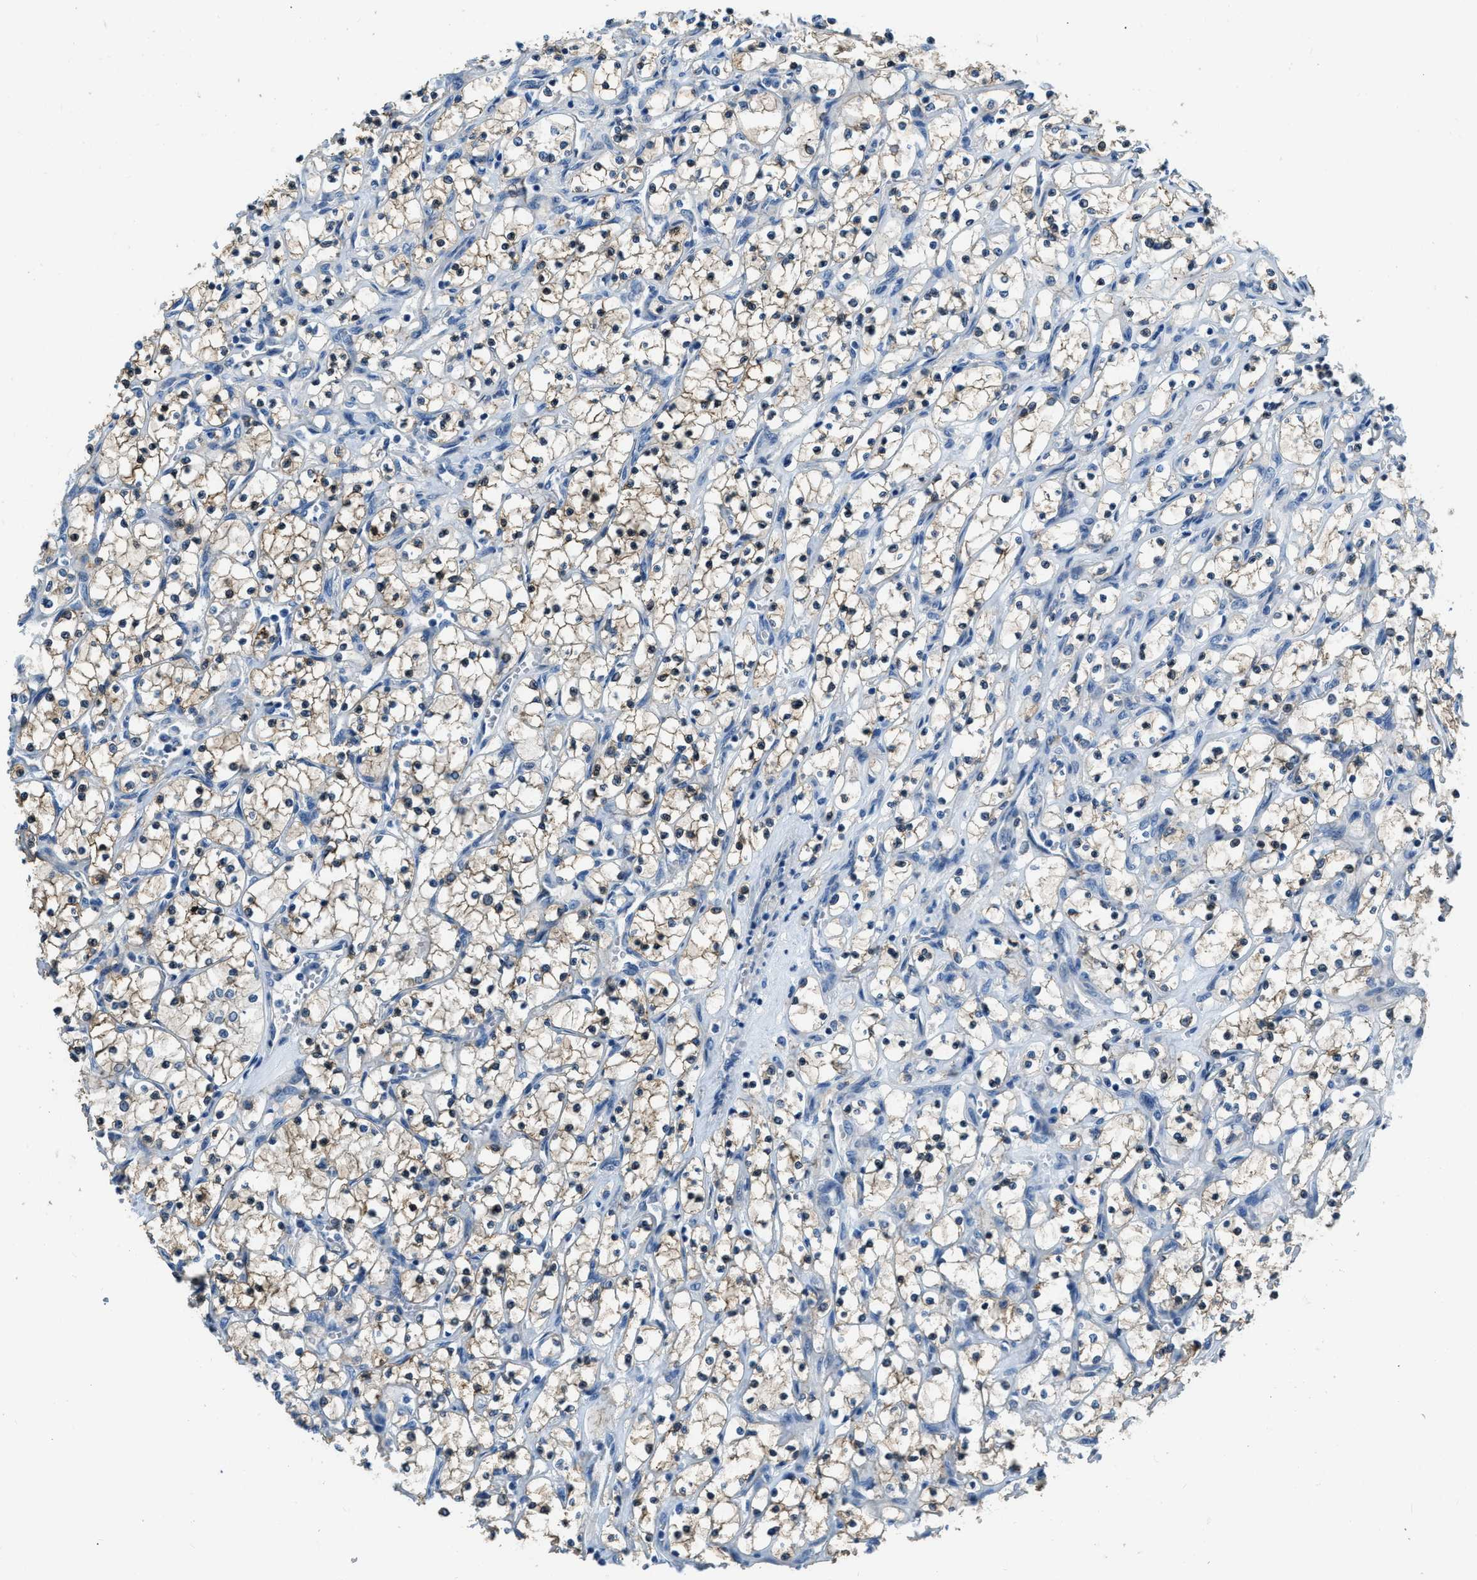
{"staining": {"intensity": "weak", "quantity": "25%-75%", "location": "cytoplasmic/membranous"}, "tissue": "renal cancer", "cell_type": "Tumor cells", "image_type": "cancer", "snomed": [{"axis": "morphology", "description": "Adenocarcinoma, NOS"}, {"axis": "topography", "description": "Kidney"}], "caption": "This is a histology image of immunohistochemistry staining of renal cancer (adenocarcinoma), which shows weak expression in the cytoplasmic/membranous of tumor cells.", "gene": "PFKP", "patient": {"sex": "female", "age": 69}}